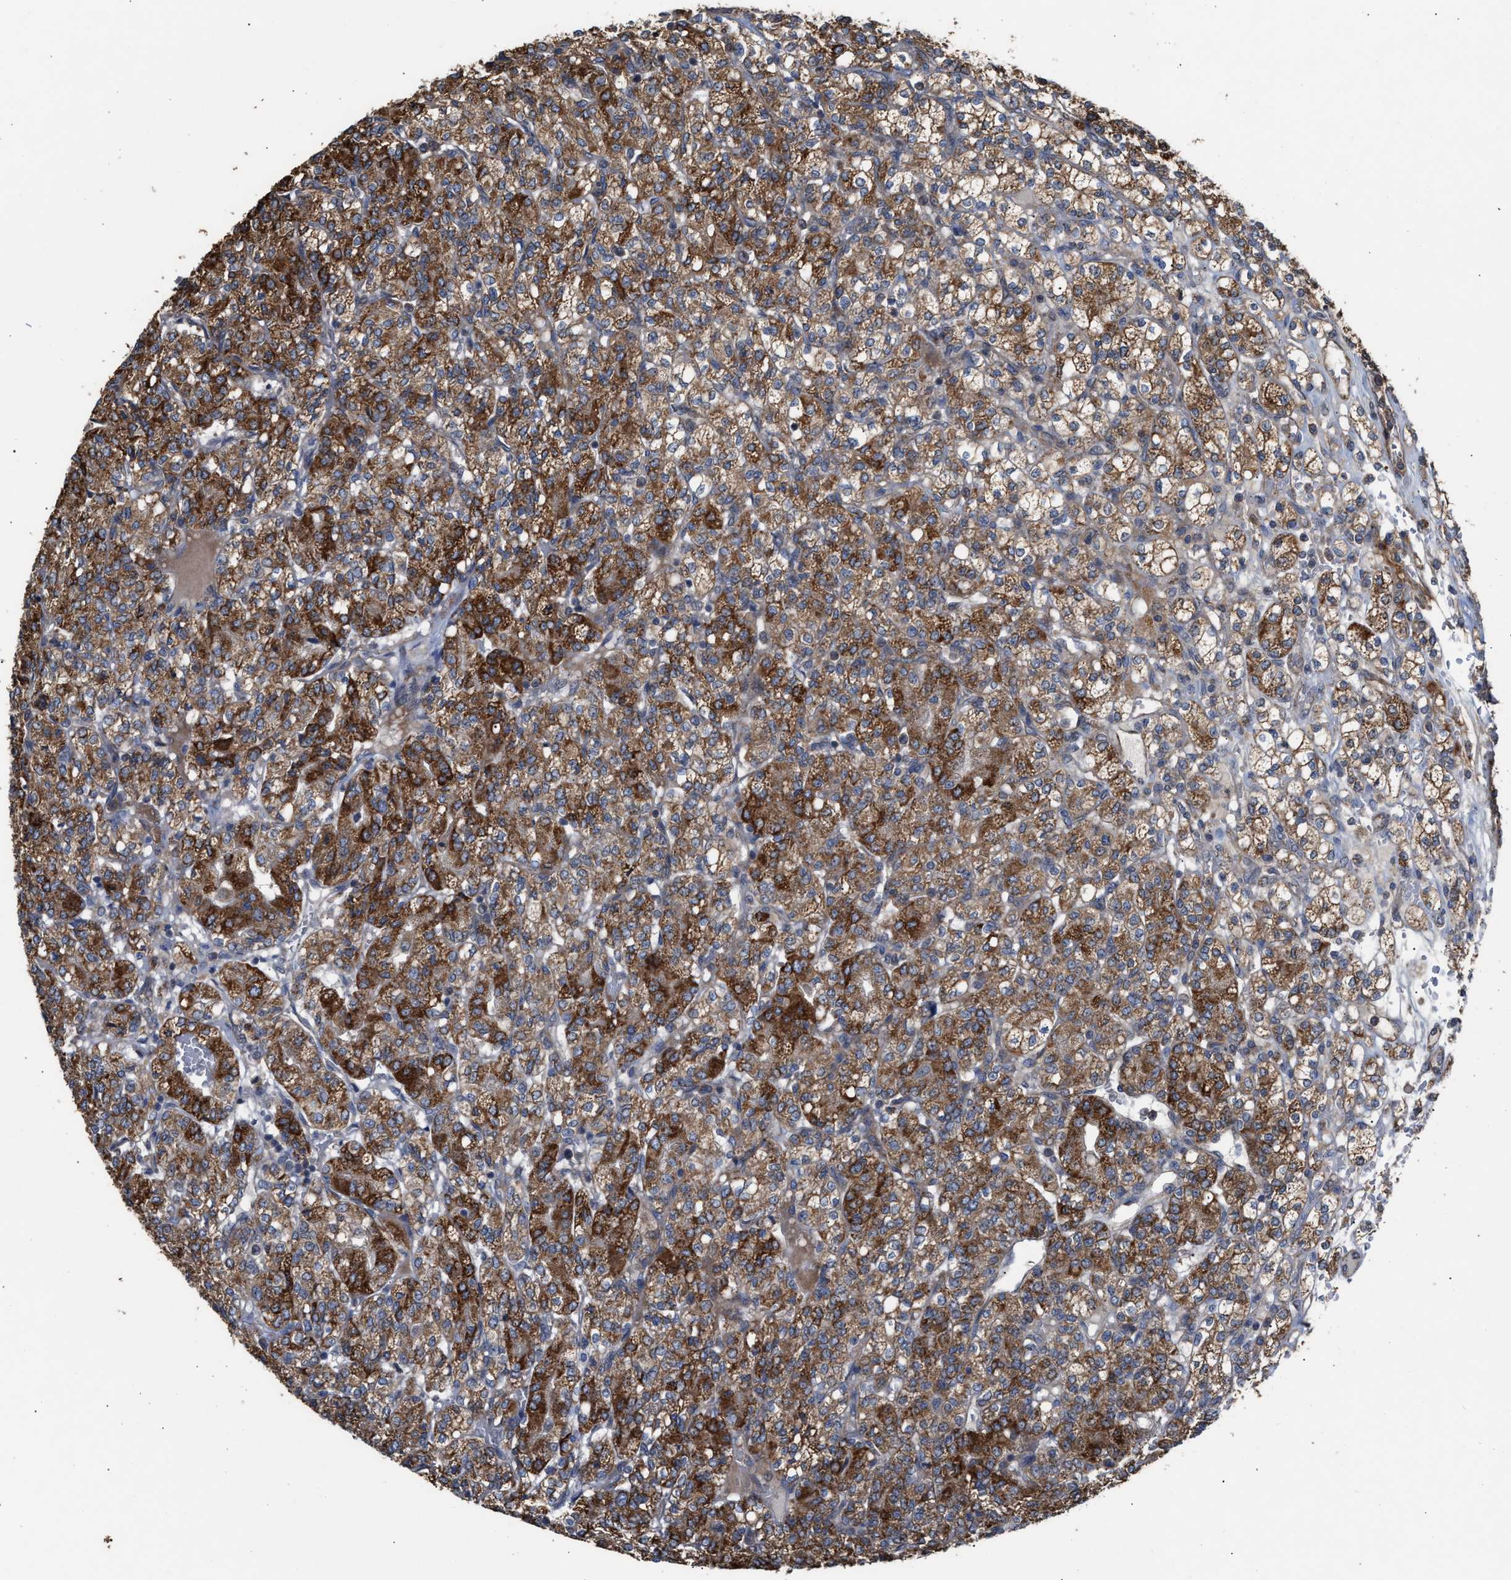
{"staining": {"intensity": "strong", "quantity": ">75%", "location": "cytoplasmic/membranous"}, "tissue": "renal cancer", "cell_type": "Tumor cells", "image_type": "cancer", "snomed": [{"axis": "morphology", "description": "Adenocarcinoma, NOS"}, {"axis": "topography", "description": "Kidney"}], "caption": "Protein expression analysis of renal cancer exhibits strong cytoplasmic/membranous positivity in approximately >75% of tumor cells.", "gene": "EXOSC2", "patient": {"sex": "male", "age": 77}}